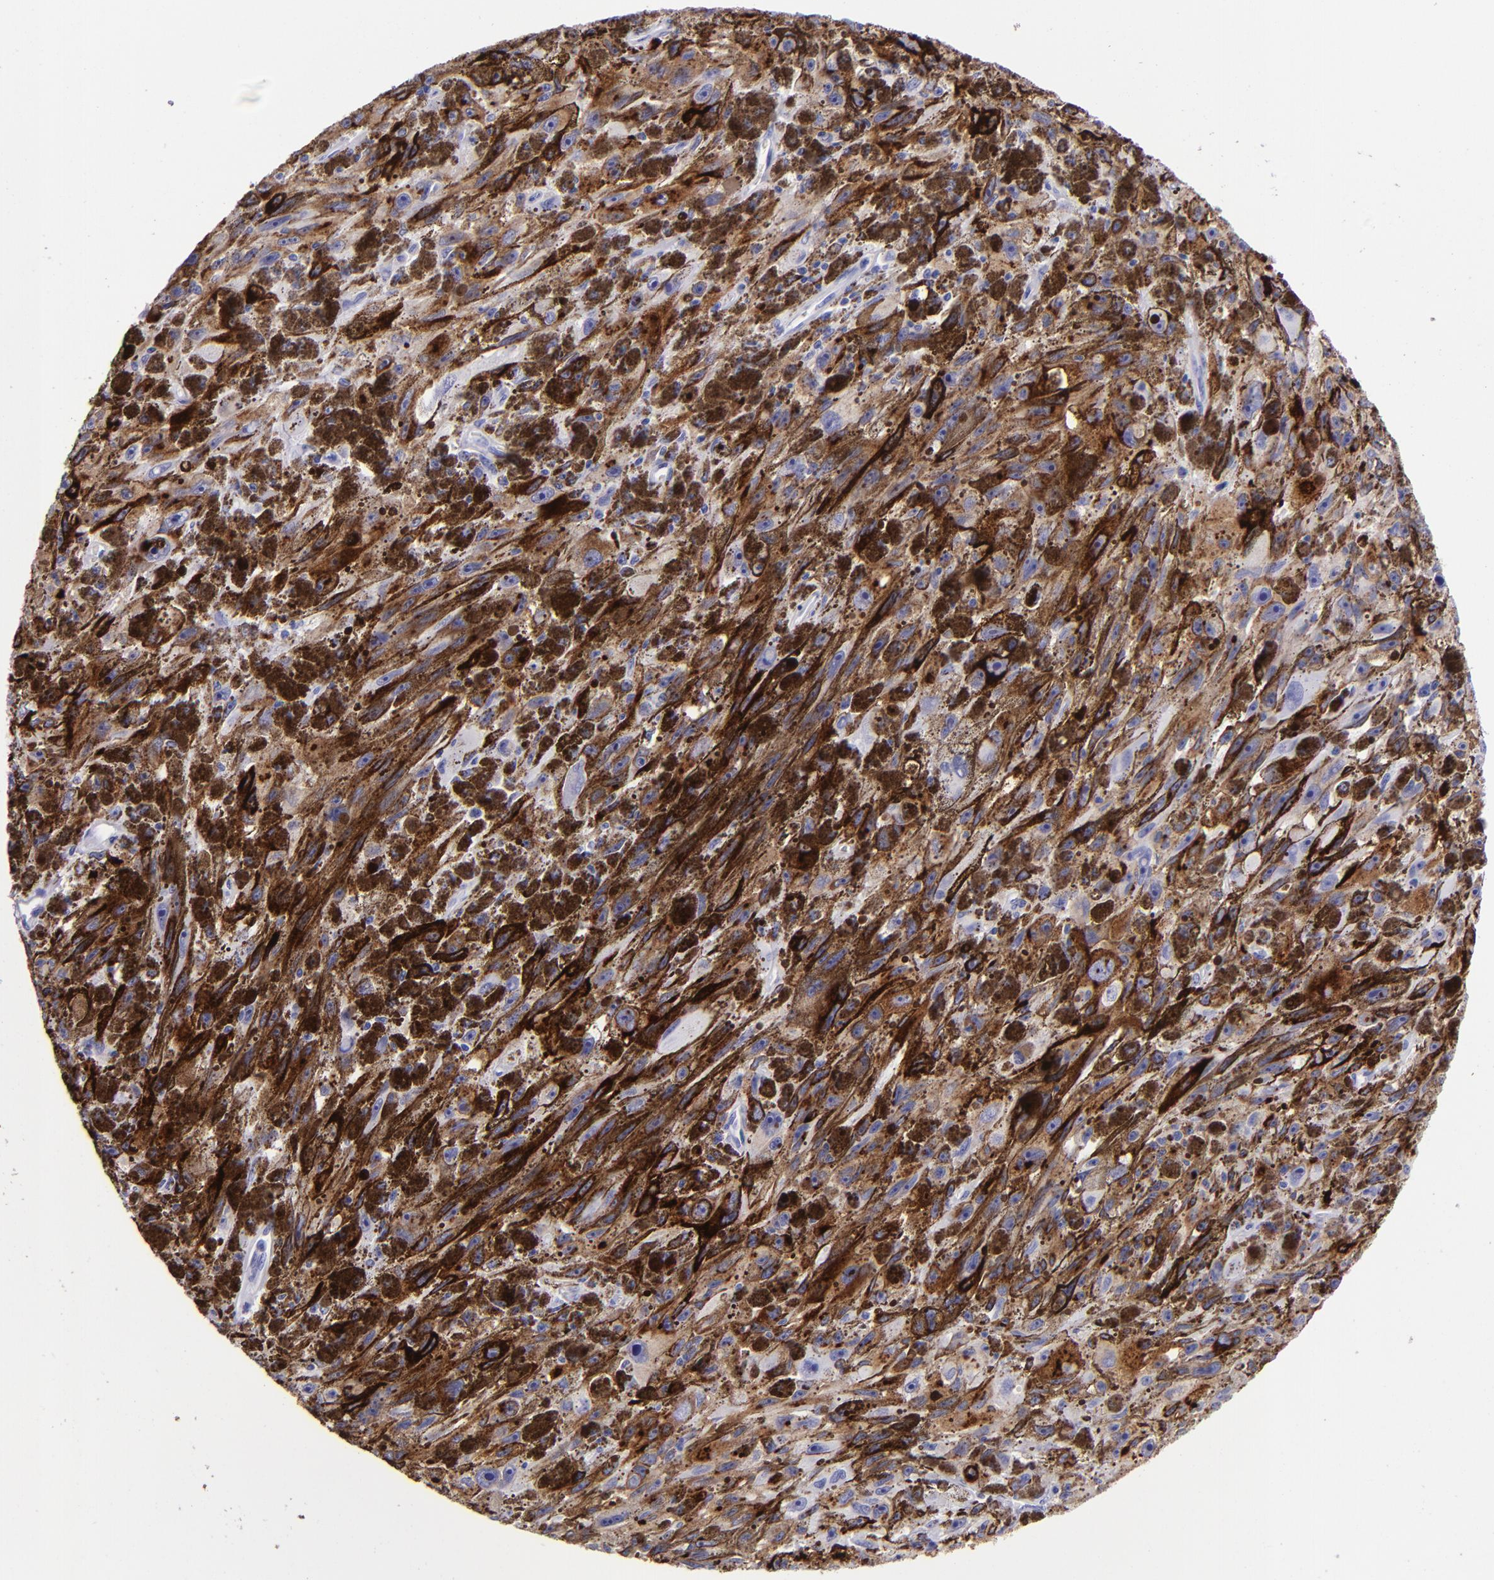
{"staining": {"intensity": "strong", "quantity": ">75%", "location": "cytoplasmic/membranous"}, "tissue": "melanoma", "cell_type": "Tumor cells", "image_type": "cancer", "snomed": [{"axis": "morphology", "description": "Malignant melanoma, NOS"}, {"axis": "topography", "description": "Skin"}], "caption": "Malignant melanoma was stained to show a protein in brown. There is high levels of strong cytoplasmic/membranous positivity in approximately >75% of tumor cells. The staining was performed using DAB (3,3'-diaminobenzidine), with brown indicating positive protein expression. Nuclei are stained blue with hematoxylin.", "gene": "TYRP1", "patient": {"sex": "female", "age": 104}}